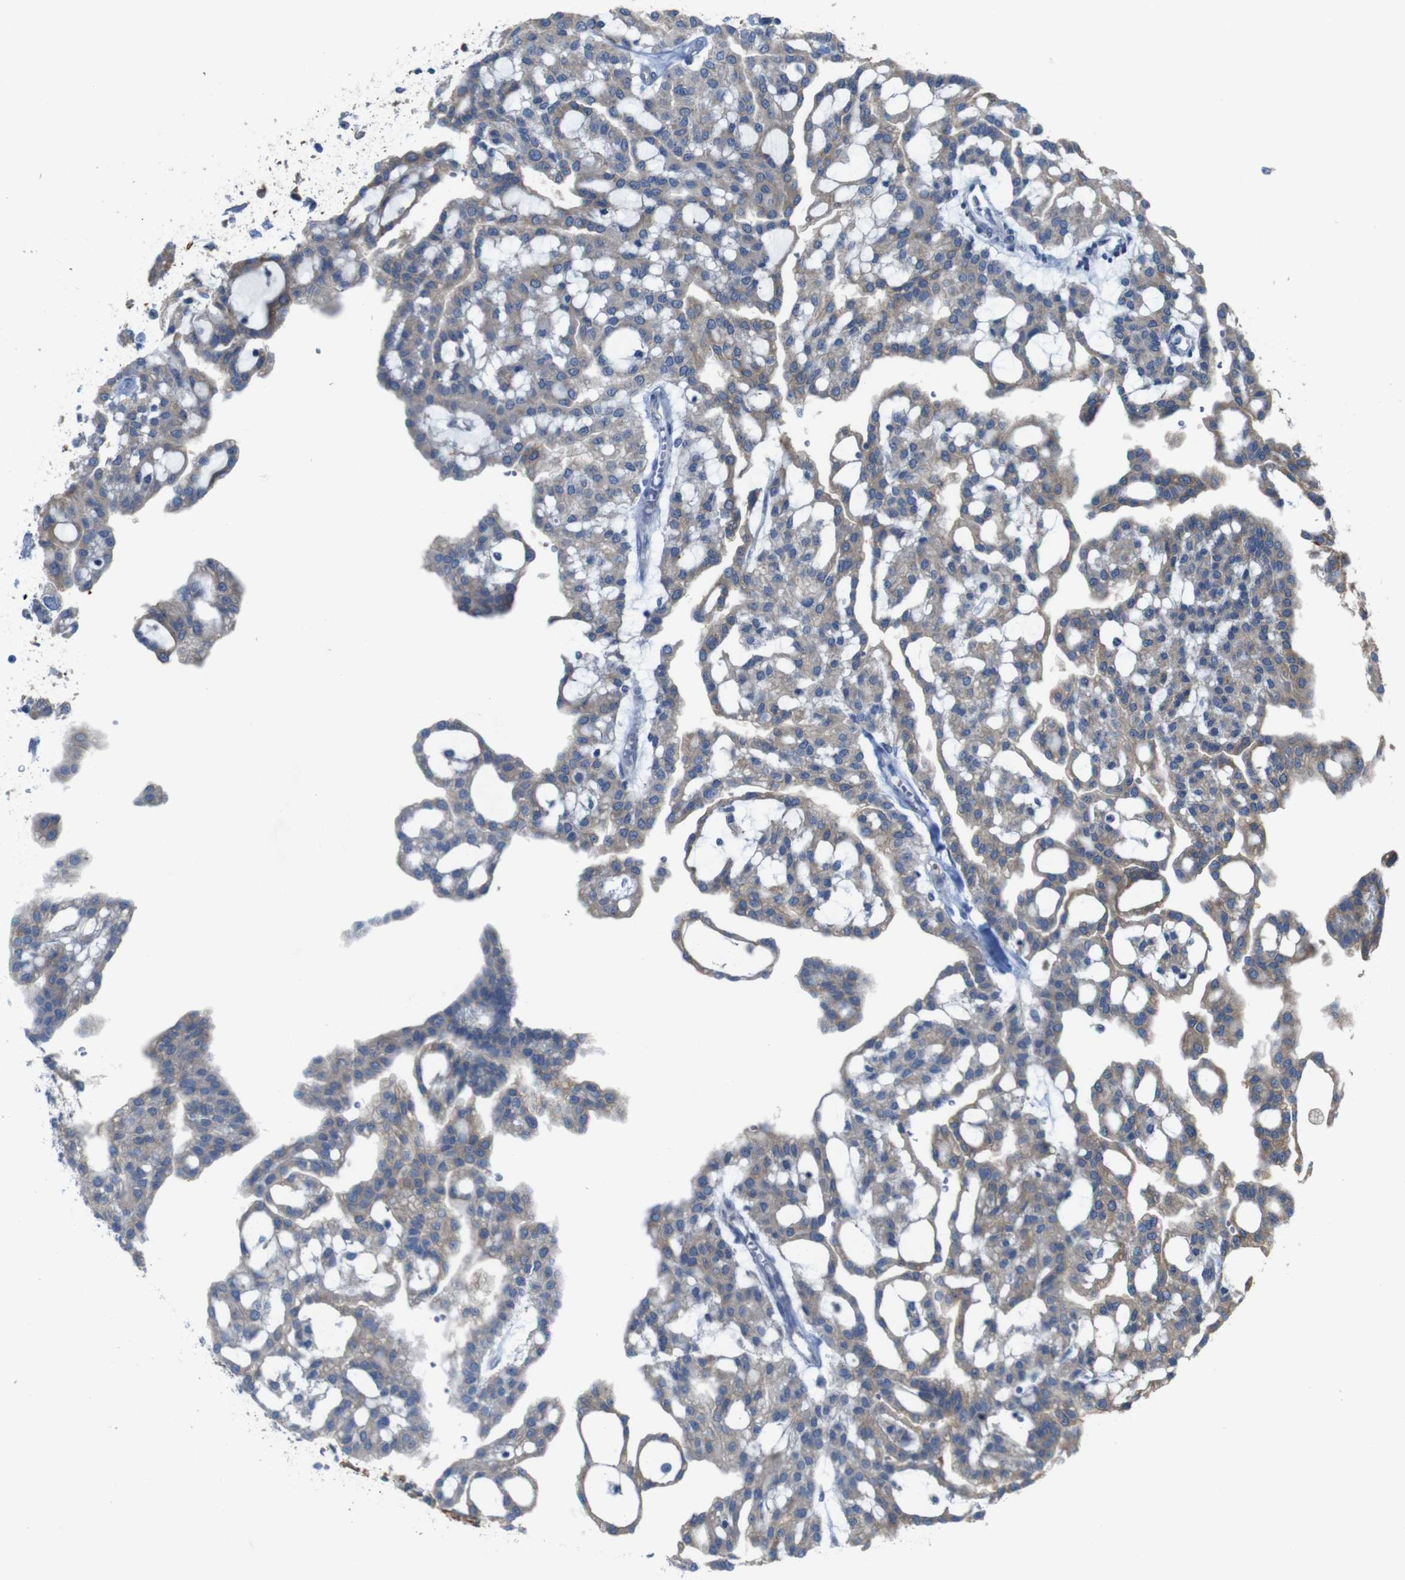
{"staining": {"intensity": "negative", "quantity": "none", "location": "none"}, "tissue": "renal cancer", "cell_type": "Tumor cells", "image_type": "cancer", "snomed": [{"axis": "morphology", "description": "Adenocarcinoma, NOS"}, {"axis": "topography", "description": "Kidney"}], "caption": "A micrograph of adenocarcinoma (renal) stained for a protein reveals no brown staining in tumor cells.", "gene": "MYEOV", "patient": {"sex": "male", "age": 63}}